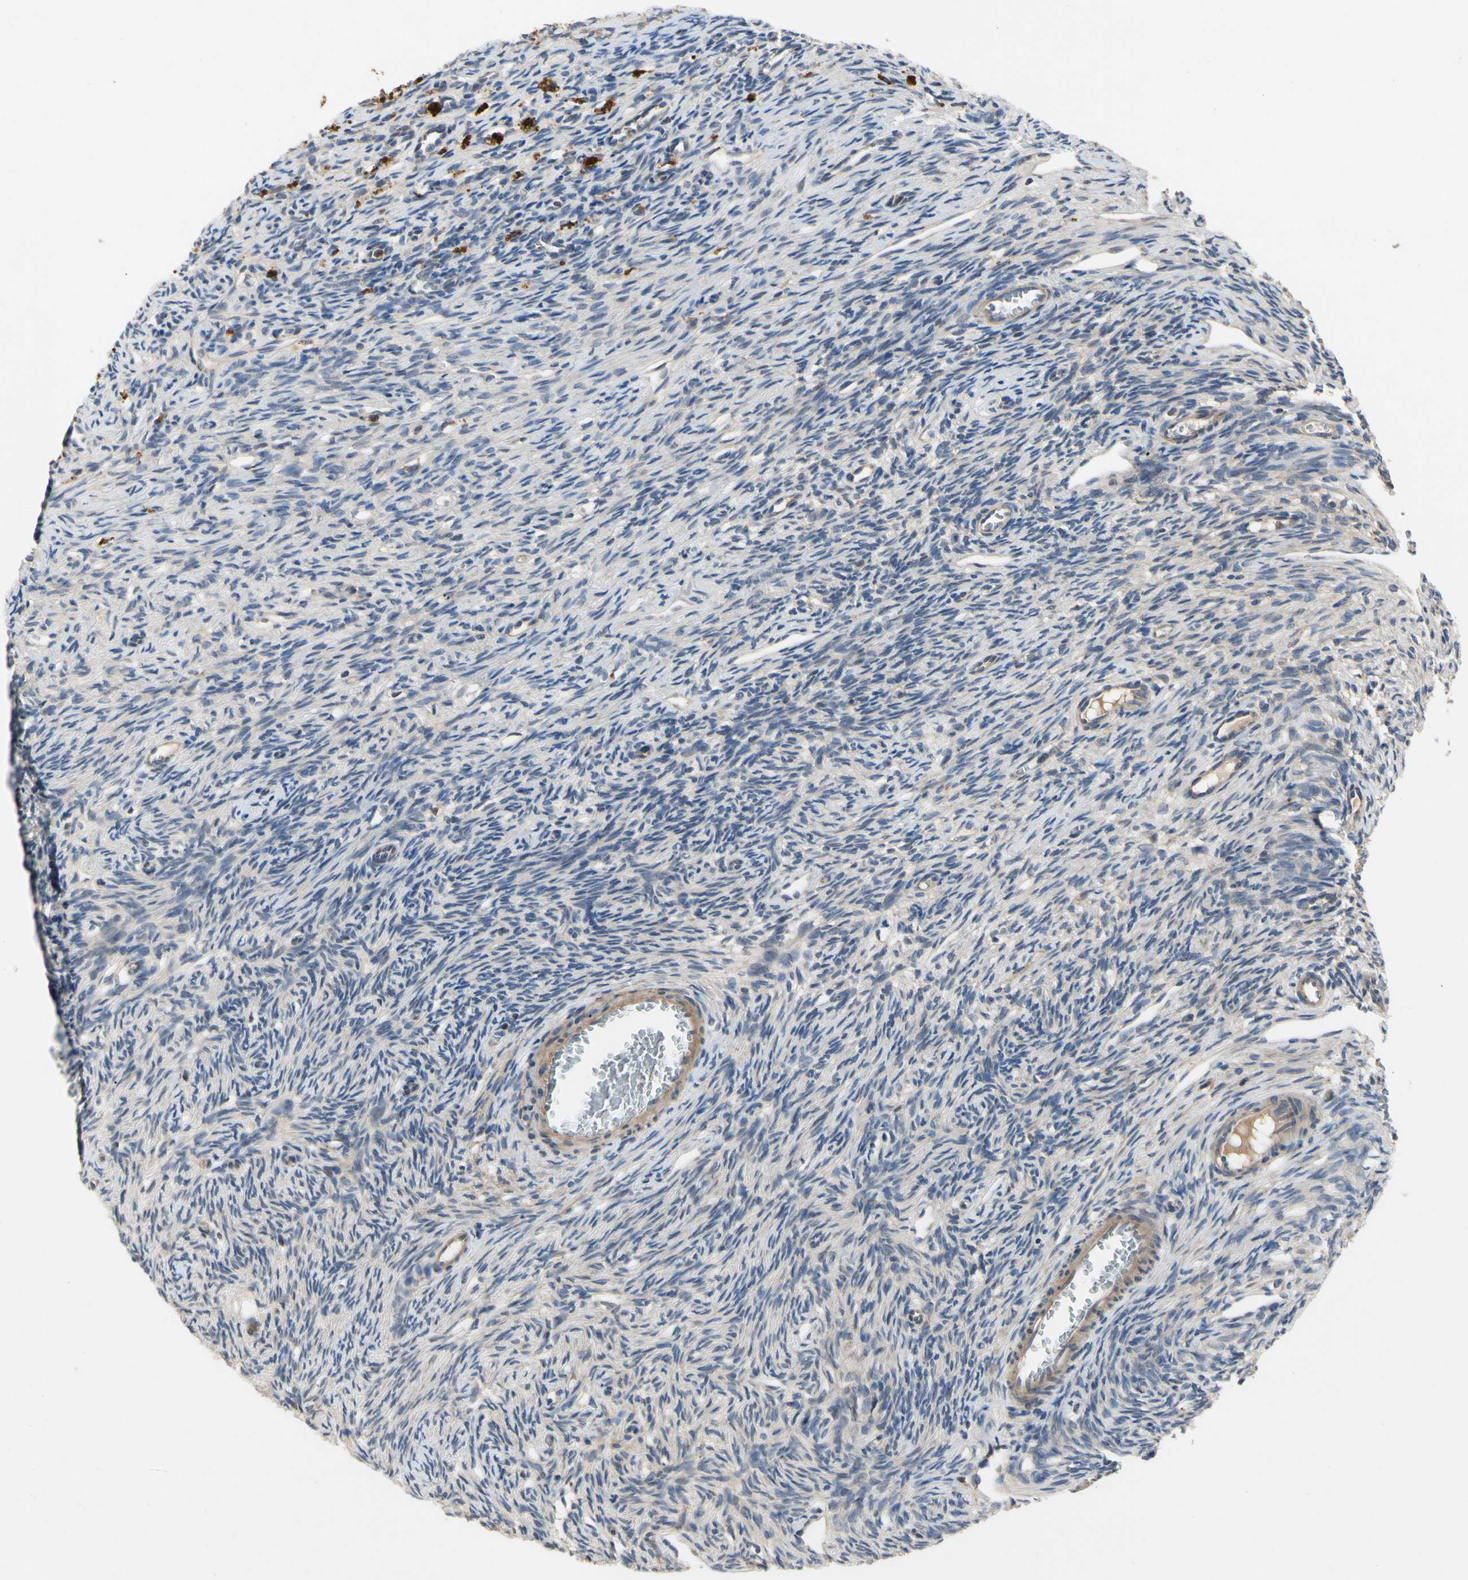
{"staining": {"intensity": "negative", "quantity": "none", "location": "none"}, "tissue": "ovary", "cell_type": "Ovarian stroma cells", "image_type": "normal", "snomed": [{"axis": "morphology", "description": "Normal tissue, NOS"}, {"axis": "topography", "description": "Ovary"}], "caption": "Image shows no significant protein expression in ovarian stroma cells of unremarkable ovary. (Brightfield microscopy of DAB IHC at high magnification).", "gene": "CRTAC1", "patient": {"sex": "female", "age": 33}}